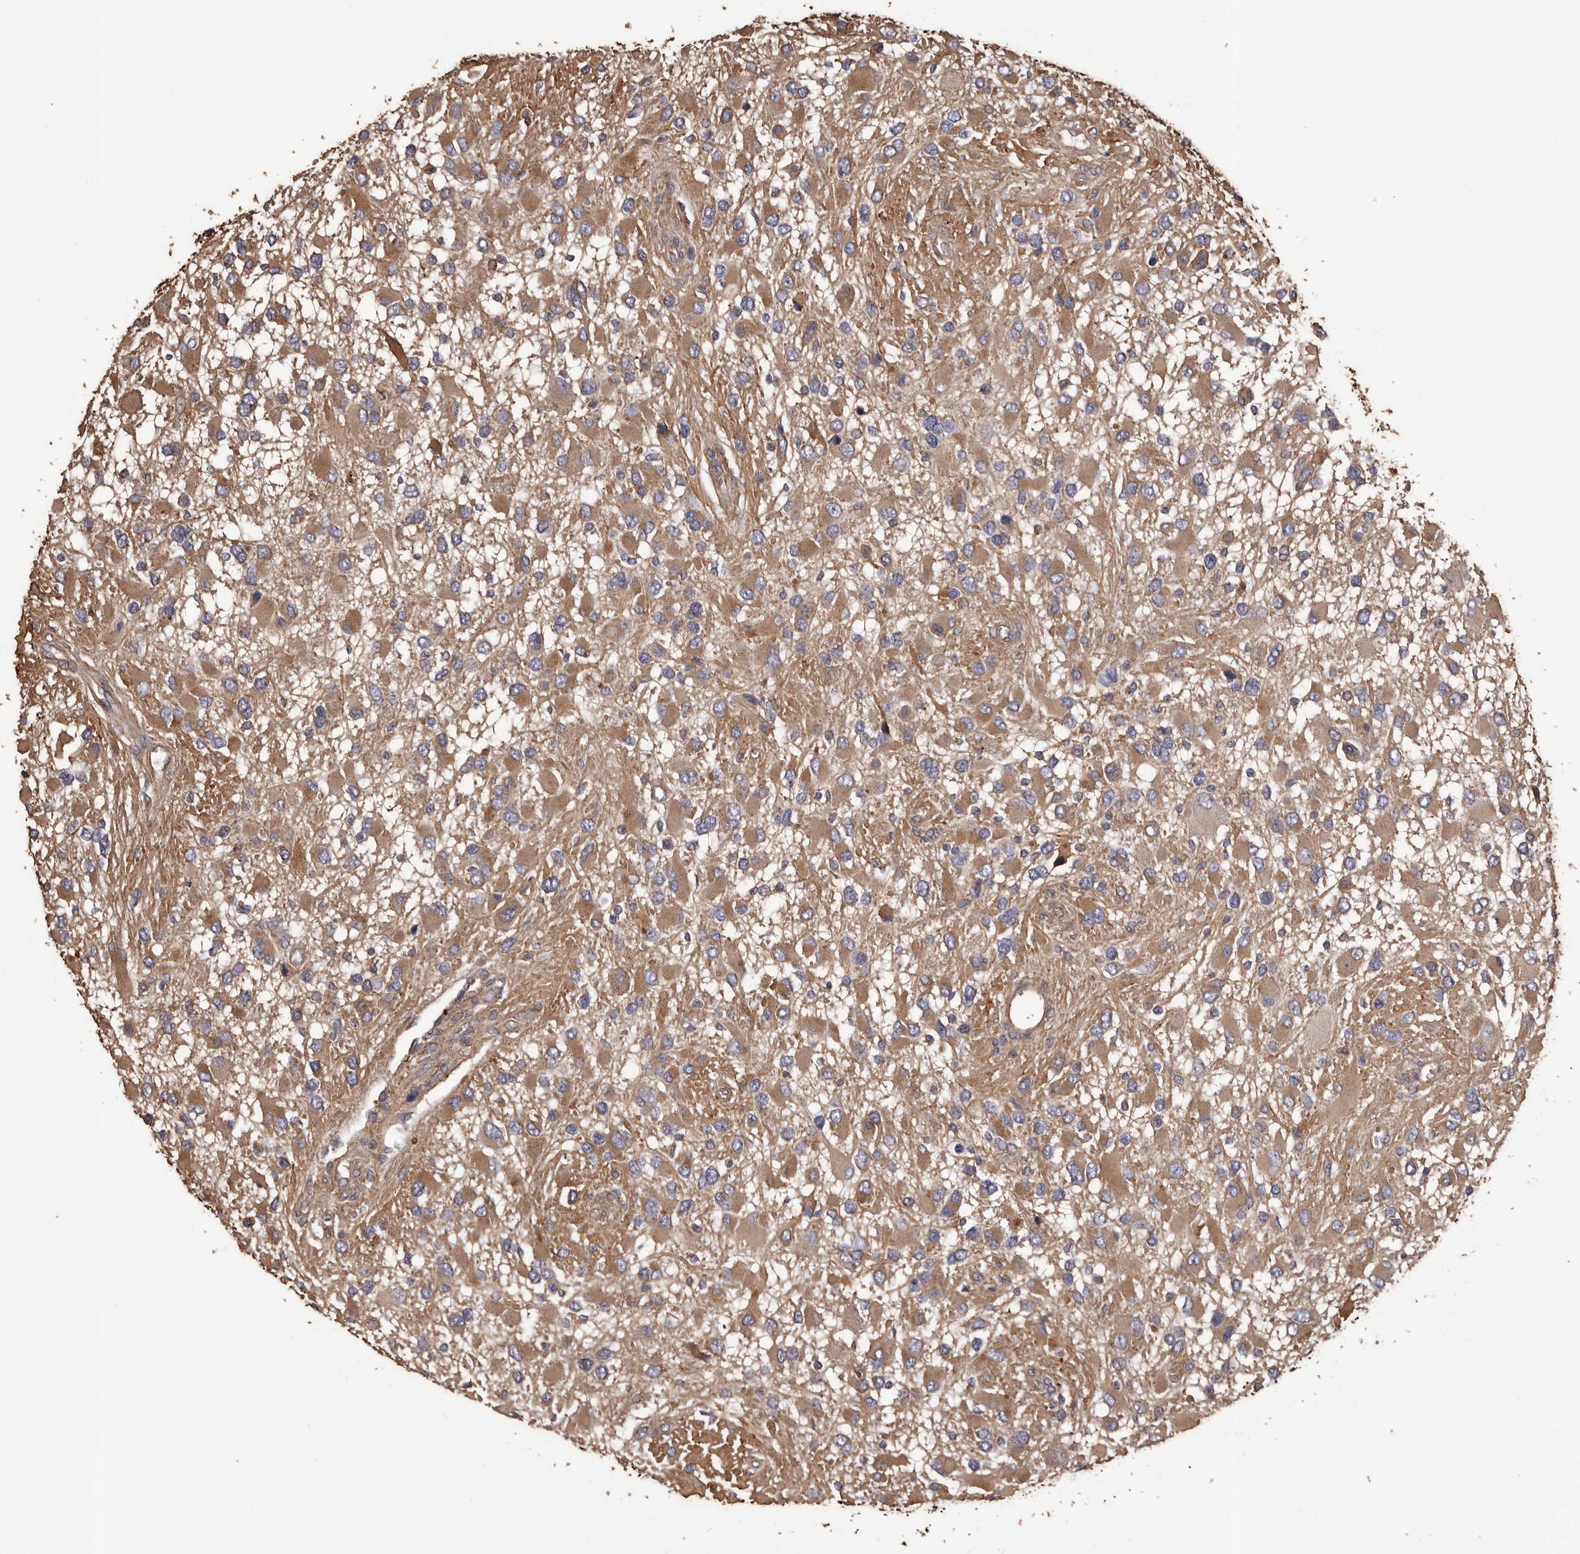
{"staining": {"intensity": "moderate", "quantity": ">75%", "location": "cytoplasmic/membranous"}, "tissue": "glioma", "cell_type": "Tumor cells", "image_type": "cancer", "snomed": [{"axis": "morphology", "description": "Glioma, malignant, High grade"}, {"axis": "topography", "description": "Brain"}], "caption": "High-grade glioma (malignant) stained for a protein (brown) displays moderate cytoplasmic/membranous positive expression in approximately >75% of tumor cells.", "gene": "CEP104", "patient": {"sex": "male", "age": 53}}